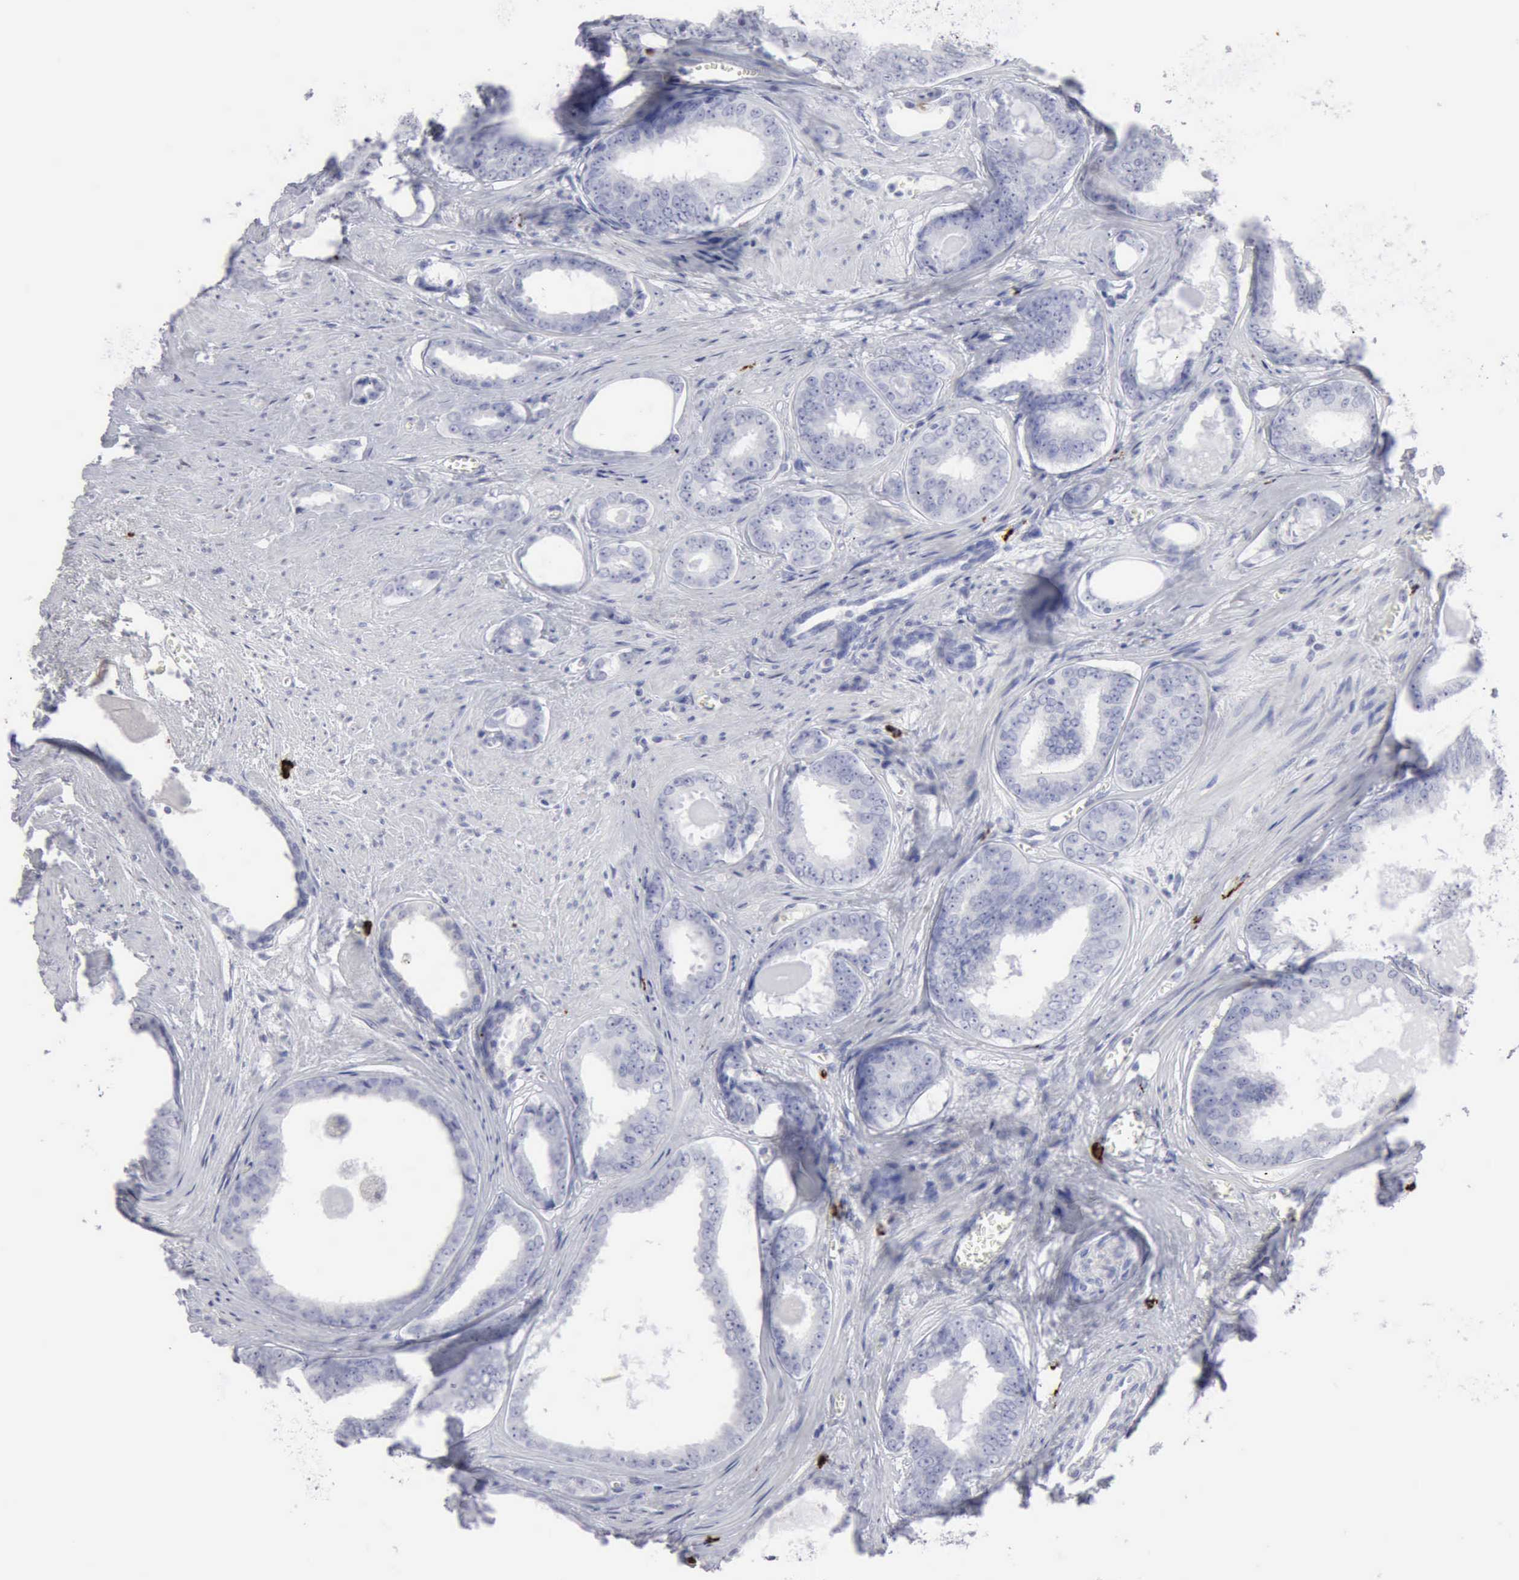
{"staining": {"intensity": "negative", "quantity": "none", "location": "none"}, "tissue": "prostate cancer", "cell_type": "Tumor cells", "image_type": "cancer", "snomed": [{"axis": "morphology", "description": "Adenocarcinoma, Medium grade"}, {"axis": "topography", "description": "Prostate"}], "caption": "Immunohistochemical staining of human prostate adenocarcinoma (medium-grade) displays no significant expression in tumor cells.", "gene": "CMA1", "patient": {"sex": "male", "age": 79}}